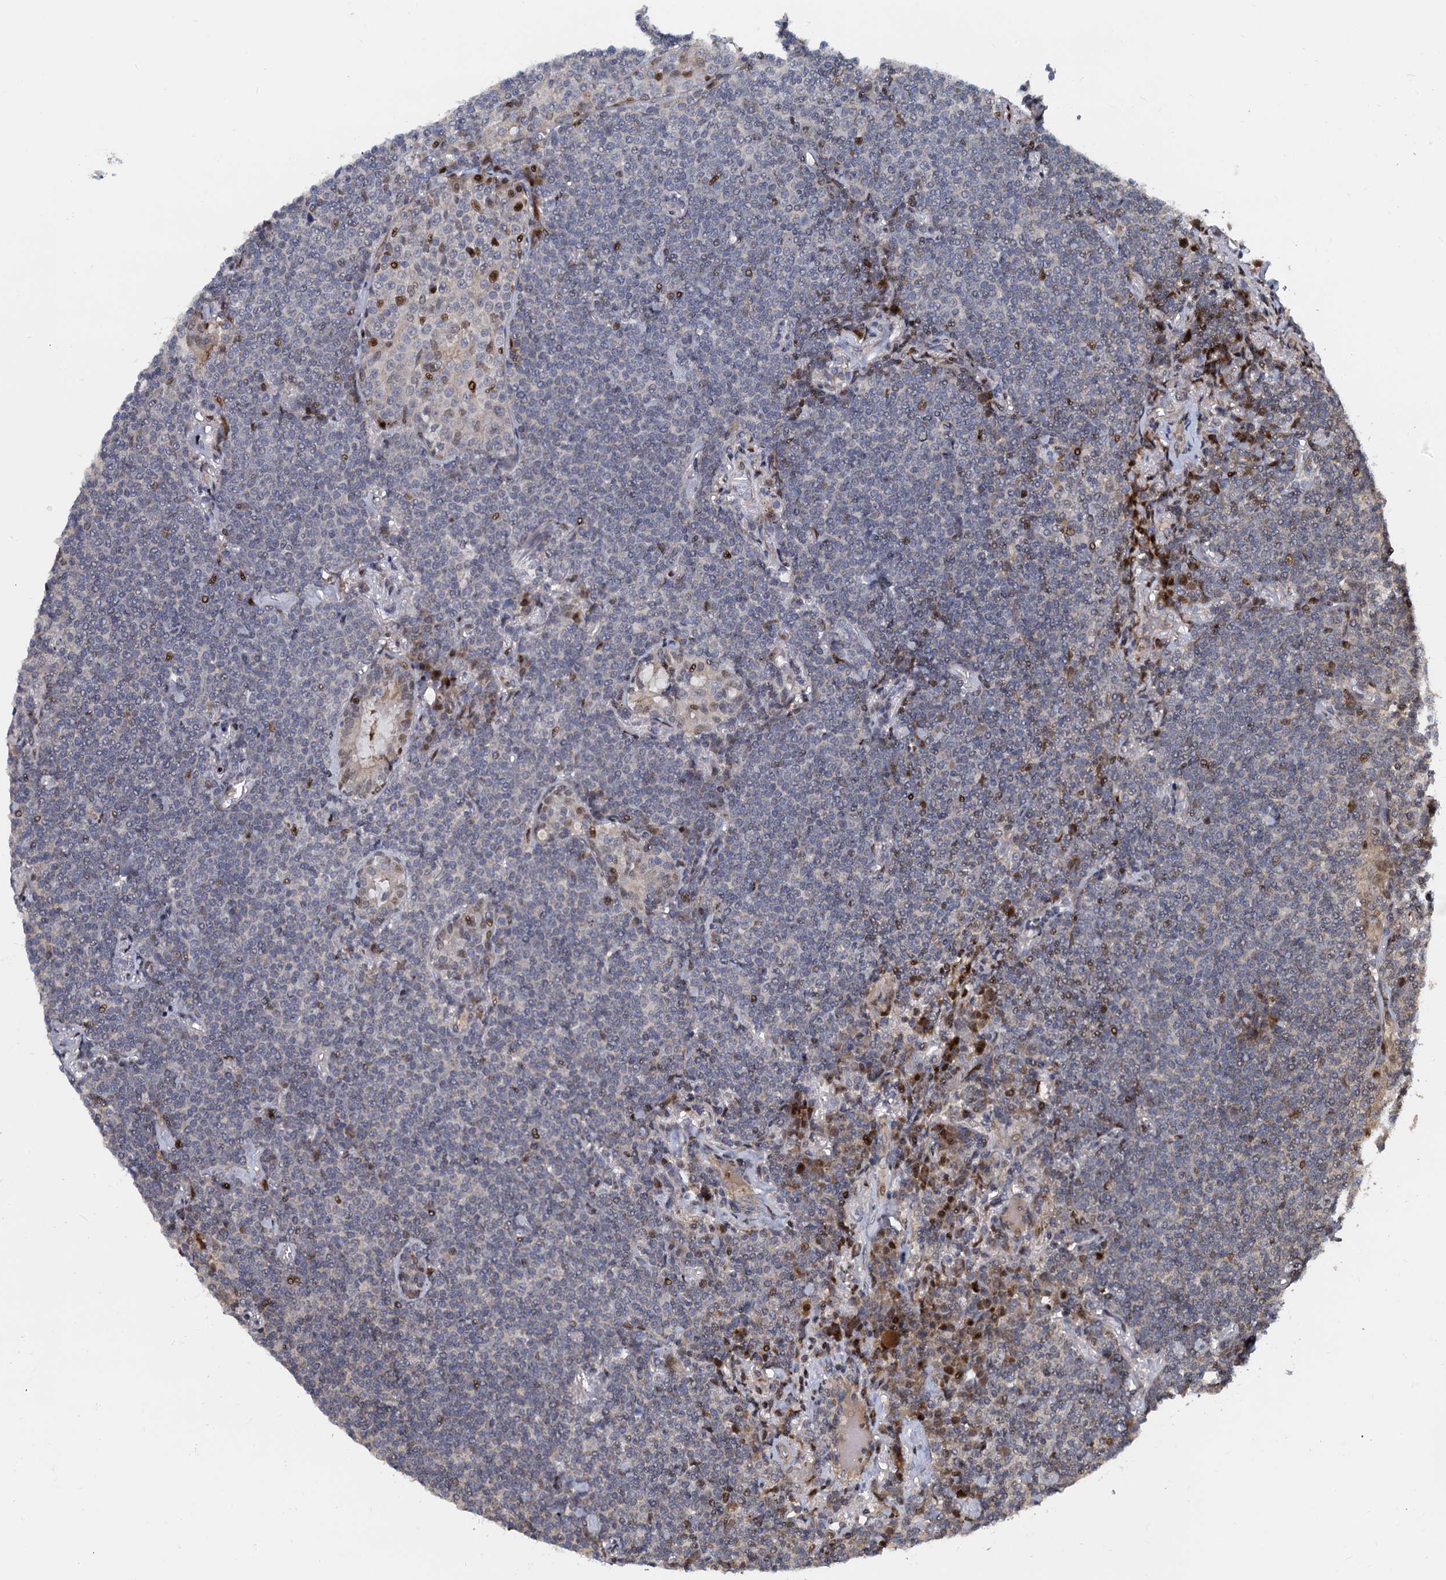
{"staining": {"intensity": "negative", "quantity": "none", "location": "none"}, "tissue": "lymphoma", "cell_type": "Tumor cells", "image_type": "cancer", "snomed": [{"axis": "morphology", "description": "Malignant lymphoma, non-Hodgkin's type, Low grade"}, {"axis": "topography", "description": "Lung"}], "caption": "Tumor cells are negative for brown protein staining in low-grade malignant lymphoma, non-Hodgkin's type.", "gene": "ATOSA", "patient": {"sex": "female", "age": 71}}